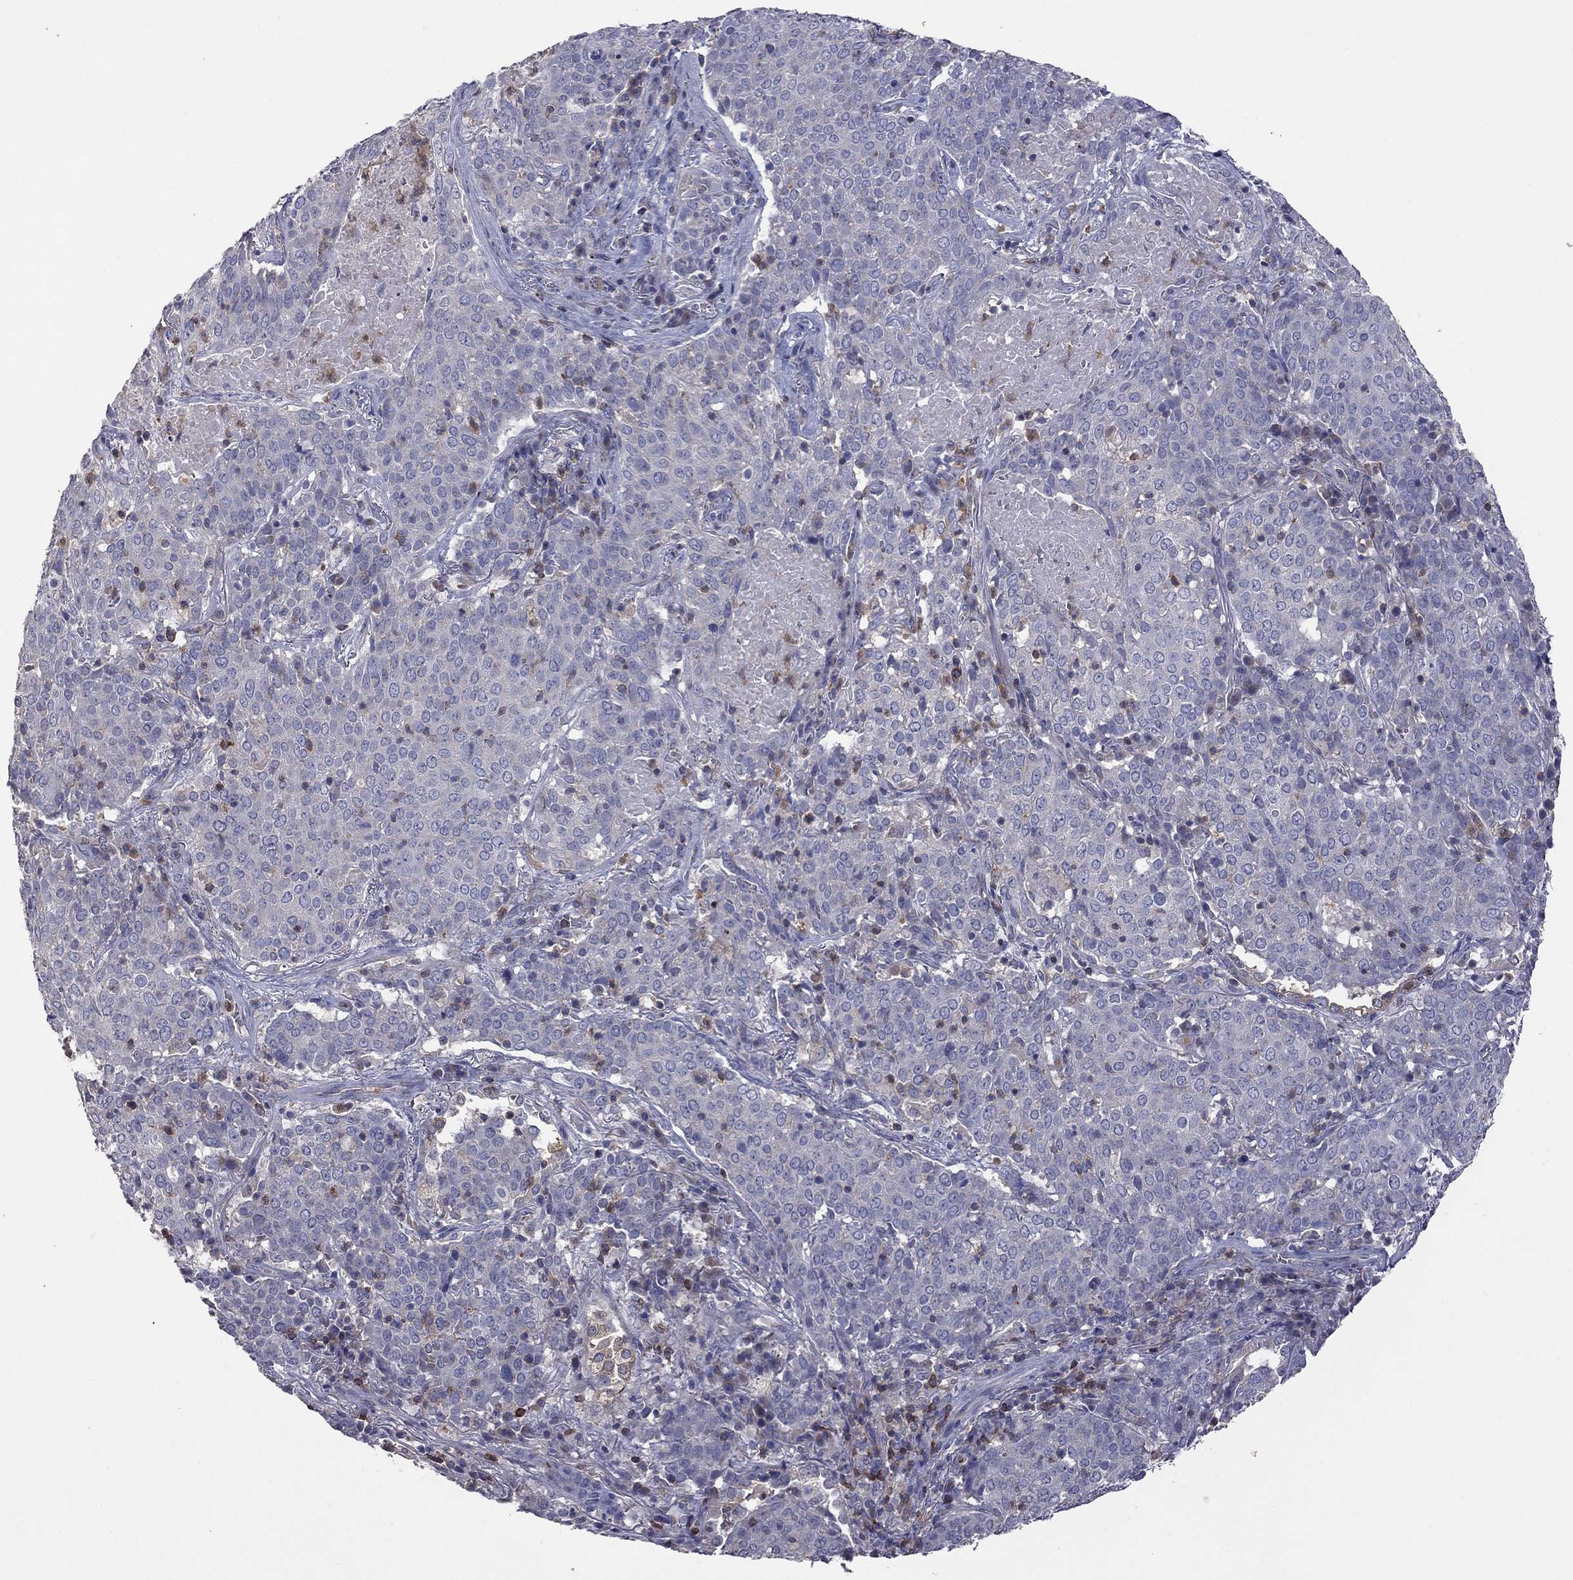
{"staining": {"intensity": "negative", "quantity": "none", "location": "none"}, "tissue": "lung cancer", "cell_type": "Tumor cells", "image_type": "cancer", "snomed": [{"axis": "morphology", "description": "Squamous cell carcinoma, NOS"}, {"axis": "topography", "description": "Lung"}], "caption": "The histopathology image reveals no significant positivity in tumor cells of squamous cell carcinoma (lung).", "gene": "IPCEF1", "patient": {"sex": "male", "age": 82}}